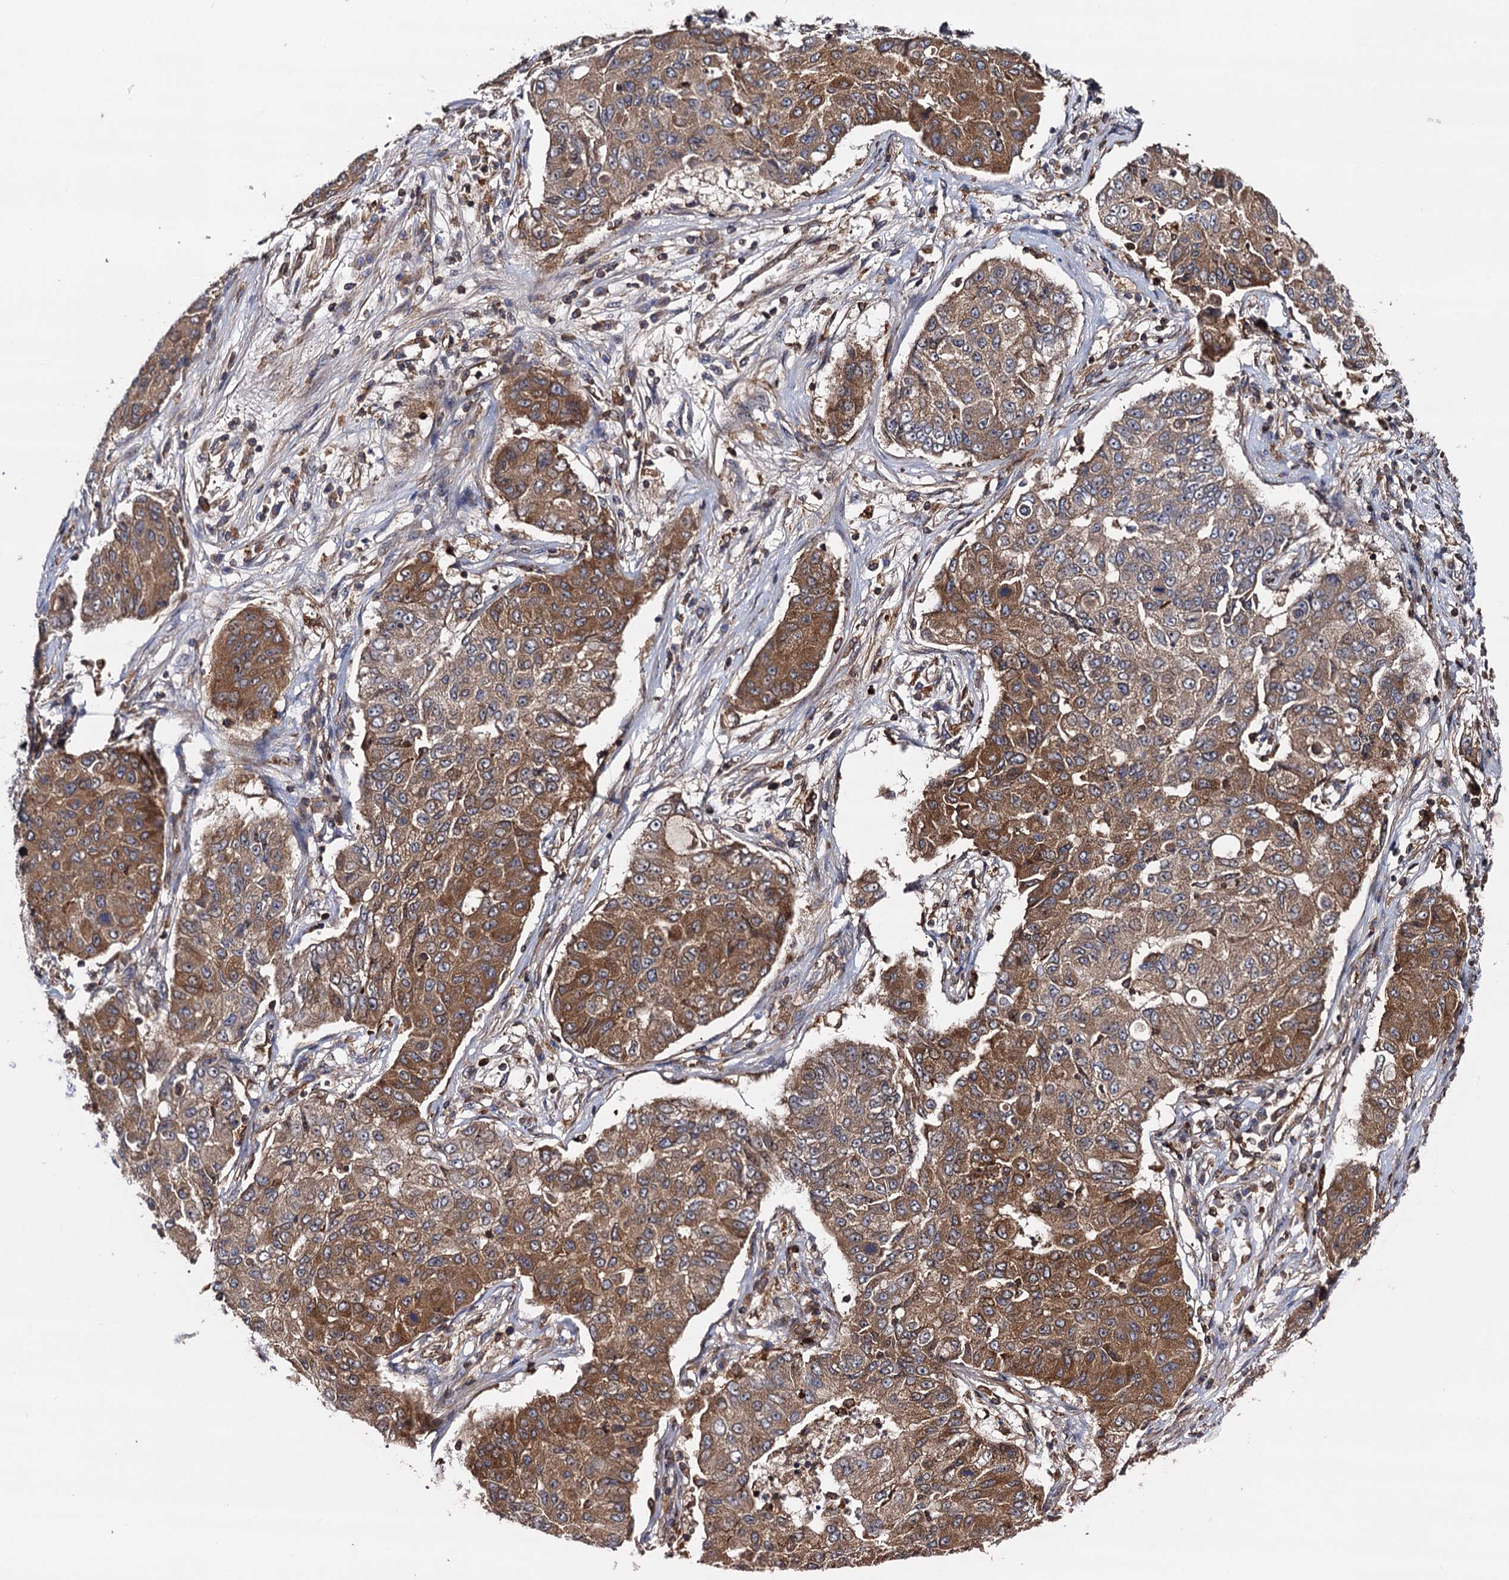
{"staining": {"intensity": "moderate", "quantity": ">75%", "location": "cytoplasmic/membranous"}, "tissue": "lung cancer", "cell_type": "Tumor cells", "image_type": "cancer", "snomed": [{"axis": "morphology", "description": "Squamous cell carcinoma, NOS"}, {"axis": "topography", "description": "Lung"}], "caption": "The histopathology image exhibits staining of squamous cell carcinoma (lung), revealing moderate cytoplasmic/membranous protein expression (brown color) within tumor cells. The protein of interest is stained brown, and the nuclei are stained in blue (DAB IHC with brightfield microscopy, high magnification).", "gene": "BORA", "patient": {"sex": "male", "age": 74}}